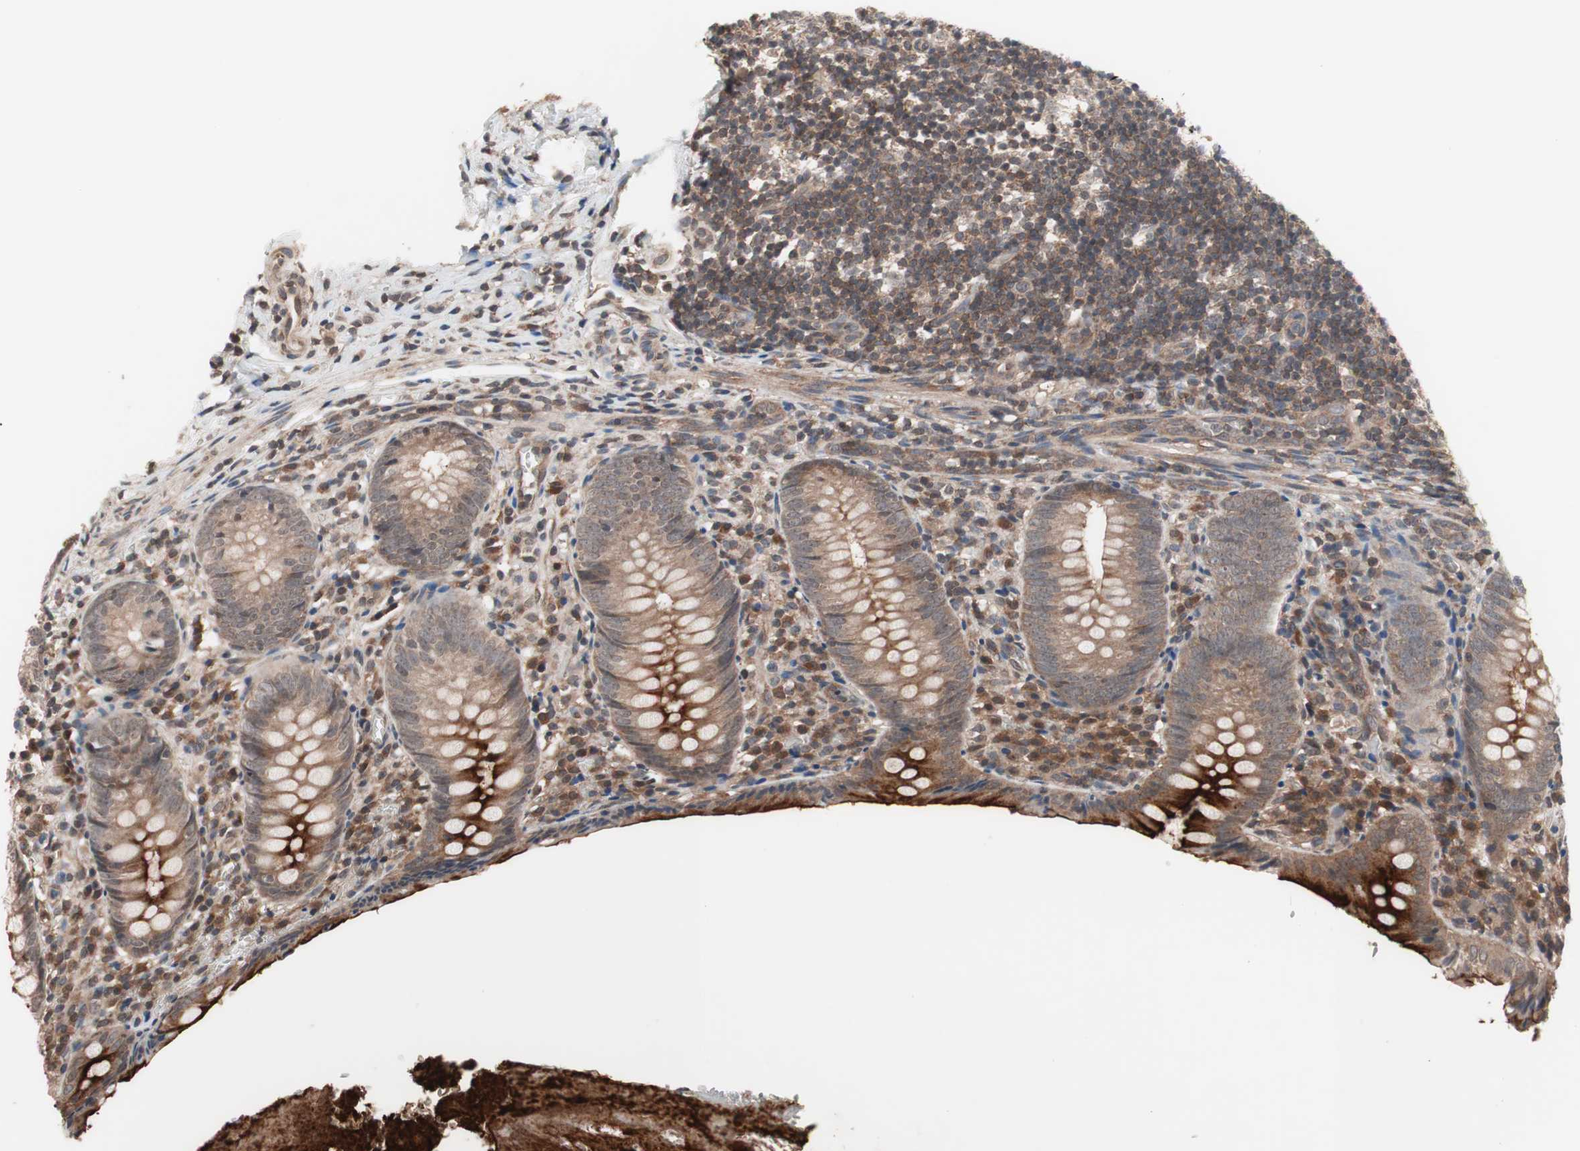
{"staining": {"intensity": "moderate", "quantity": "25%-75%", "location": "cytoplasmic/membranous"}, "tissue": "appendix", "cell_type": "Glandular cells", "image_type": "normal", "snomed": [{"axis": "morphology", "description": "Normal tissue, NOS"}, {"axis": "topography", "description": "Appendix"}], "caption": "Protein analysis of unremarkable appendix reveals moderate cytoplasmic/membranous positivity in about 25%-75% of glandular cells. (IHC, brightfield microscopy, high magnification).", "gene": "IRS1", "patient": {"sex": "female", "age": 10}}